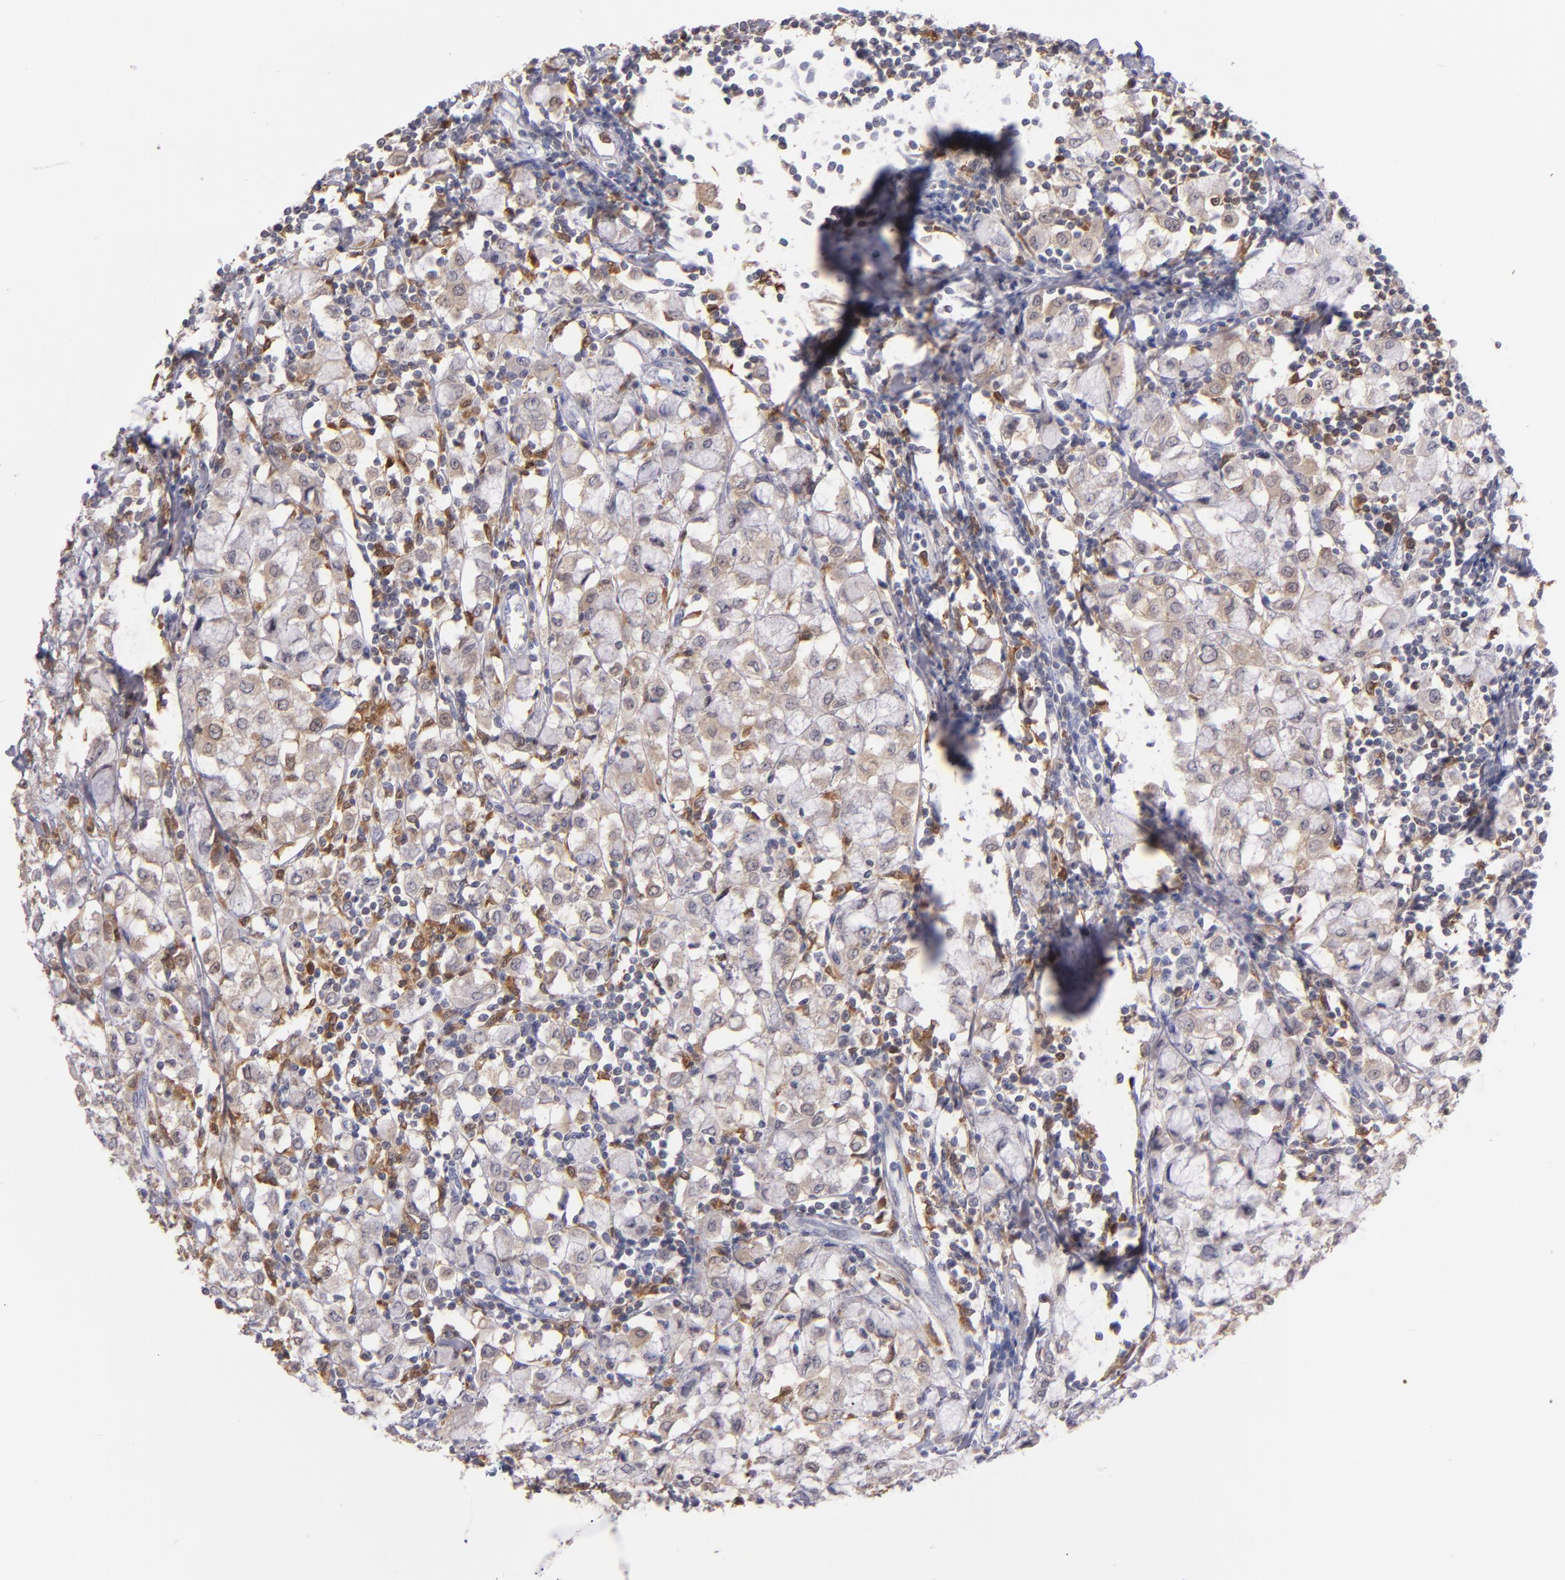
{"staining": {"intensity": "weak", "quantity": ">75%", "location": "cytoplasmic/membranous"}, "tissue": "breast cancer", "cell_type": "Tumor cells", "image_type": "cancer", "snomed": [{"axis": "morphology", "description": "Lobular carcinoma"}, {"axis": "topography", "description": "Breast"}], "caption": "Tumor cells display low levels of weak cytoplasmic/membranous expression in about >75% of cells in human breast lobular carcinoma.", "gene": "PRKCD", "patient": {"sex": "female", "age": 85}}